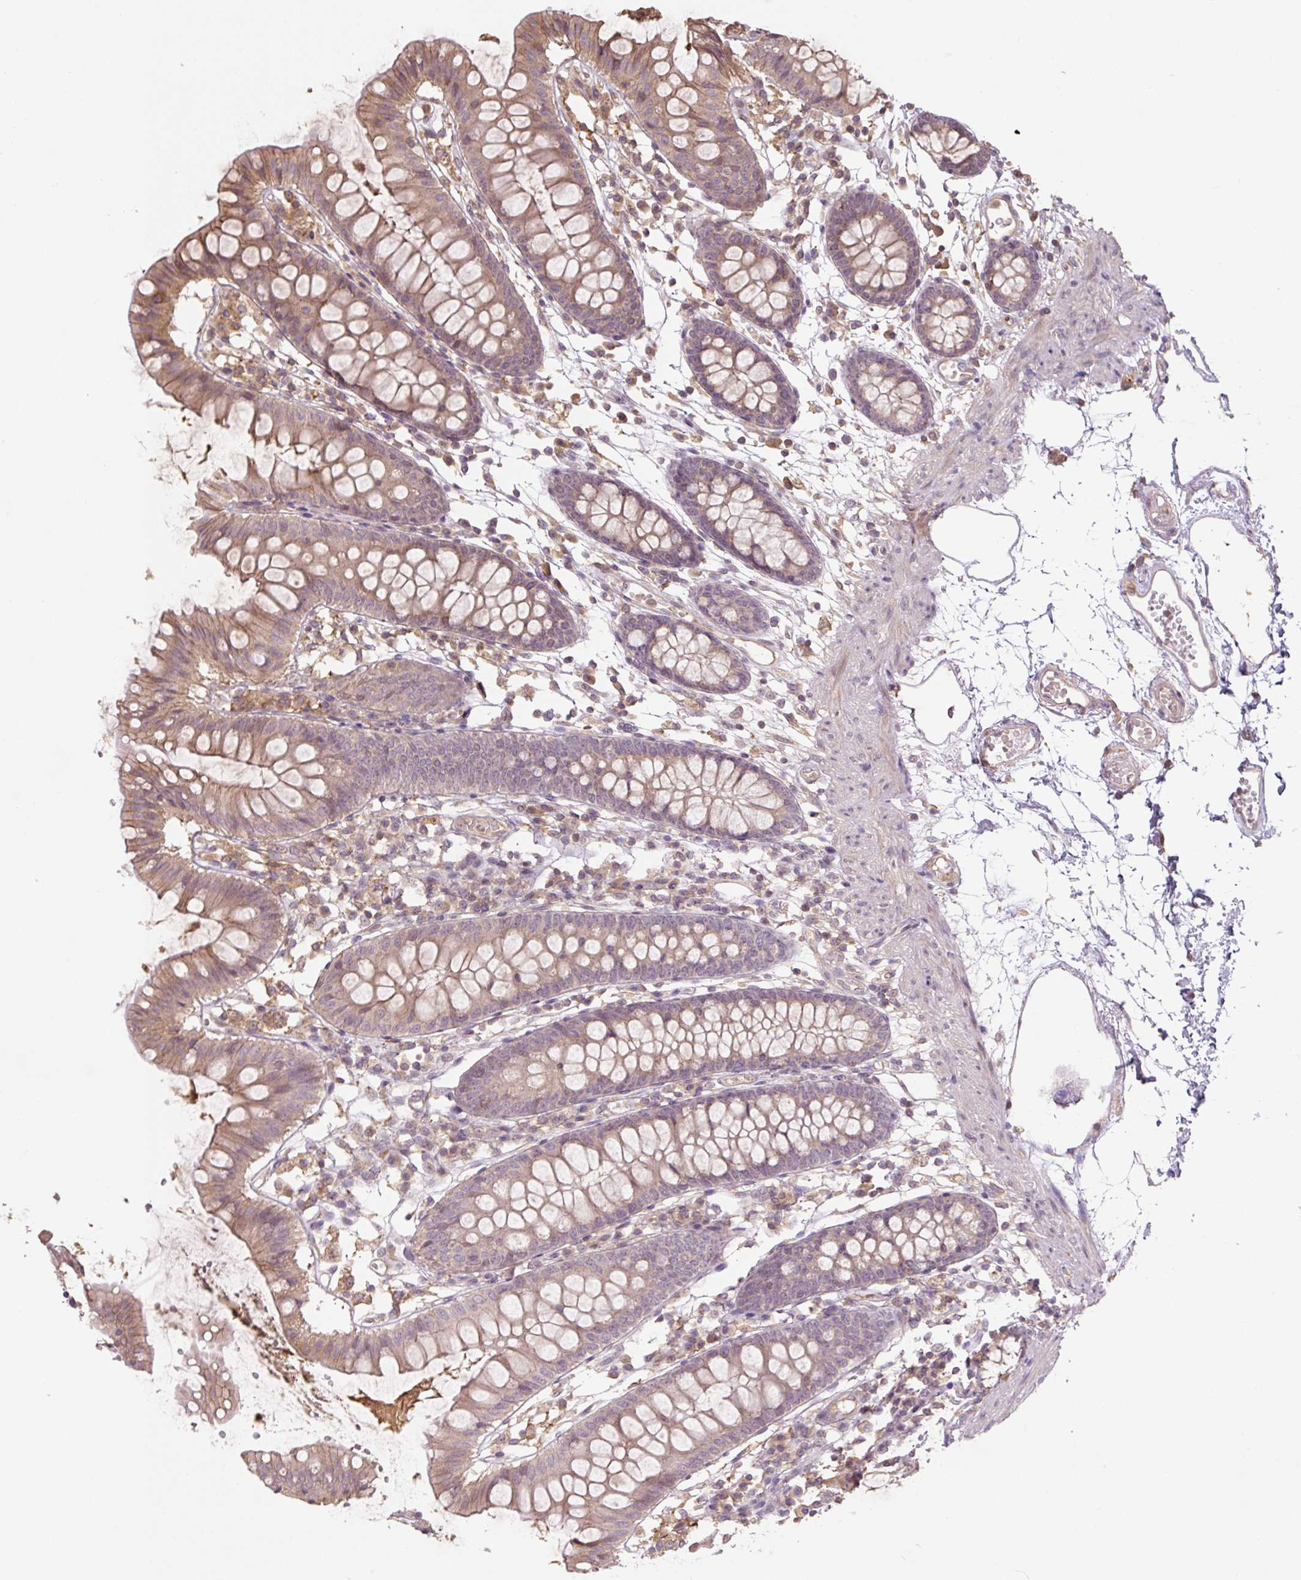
{"staining": {"intensity": "weak", "quantity": "25%-75%", "location": "cytoplasmic/membranous"}, "tissue": "colon", "cell_type": "Endothelial cells", "image_type": "normal", "snomed": [{"axis": "morphology", "description": "Normal tissue, NOS"}, {"axis": "topography", "description": "Colon"}], "caption": "Protein staining of unremarkable colon reveals weak cytoplasmic/membranous positivity in approximately 25%-75% of endothelial cells. (DAB IHC with brightfield microscopy, high magnification).", "gene": "C2orf73", "patient": {"sex": "female", "age": 84}}